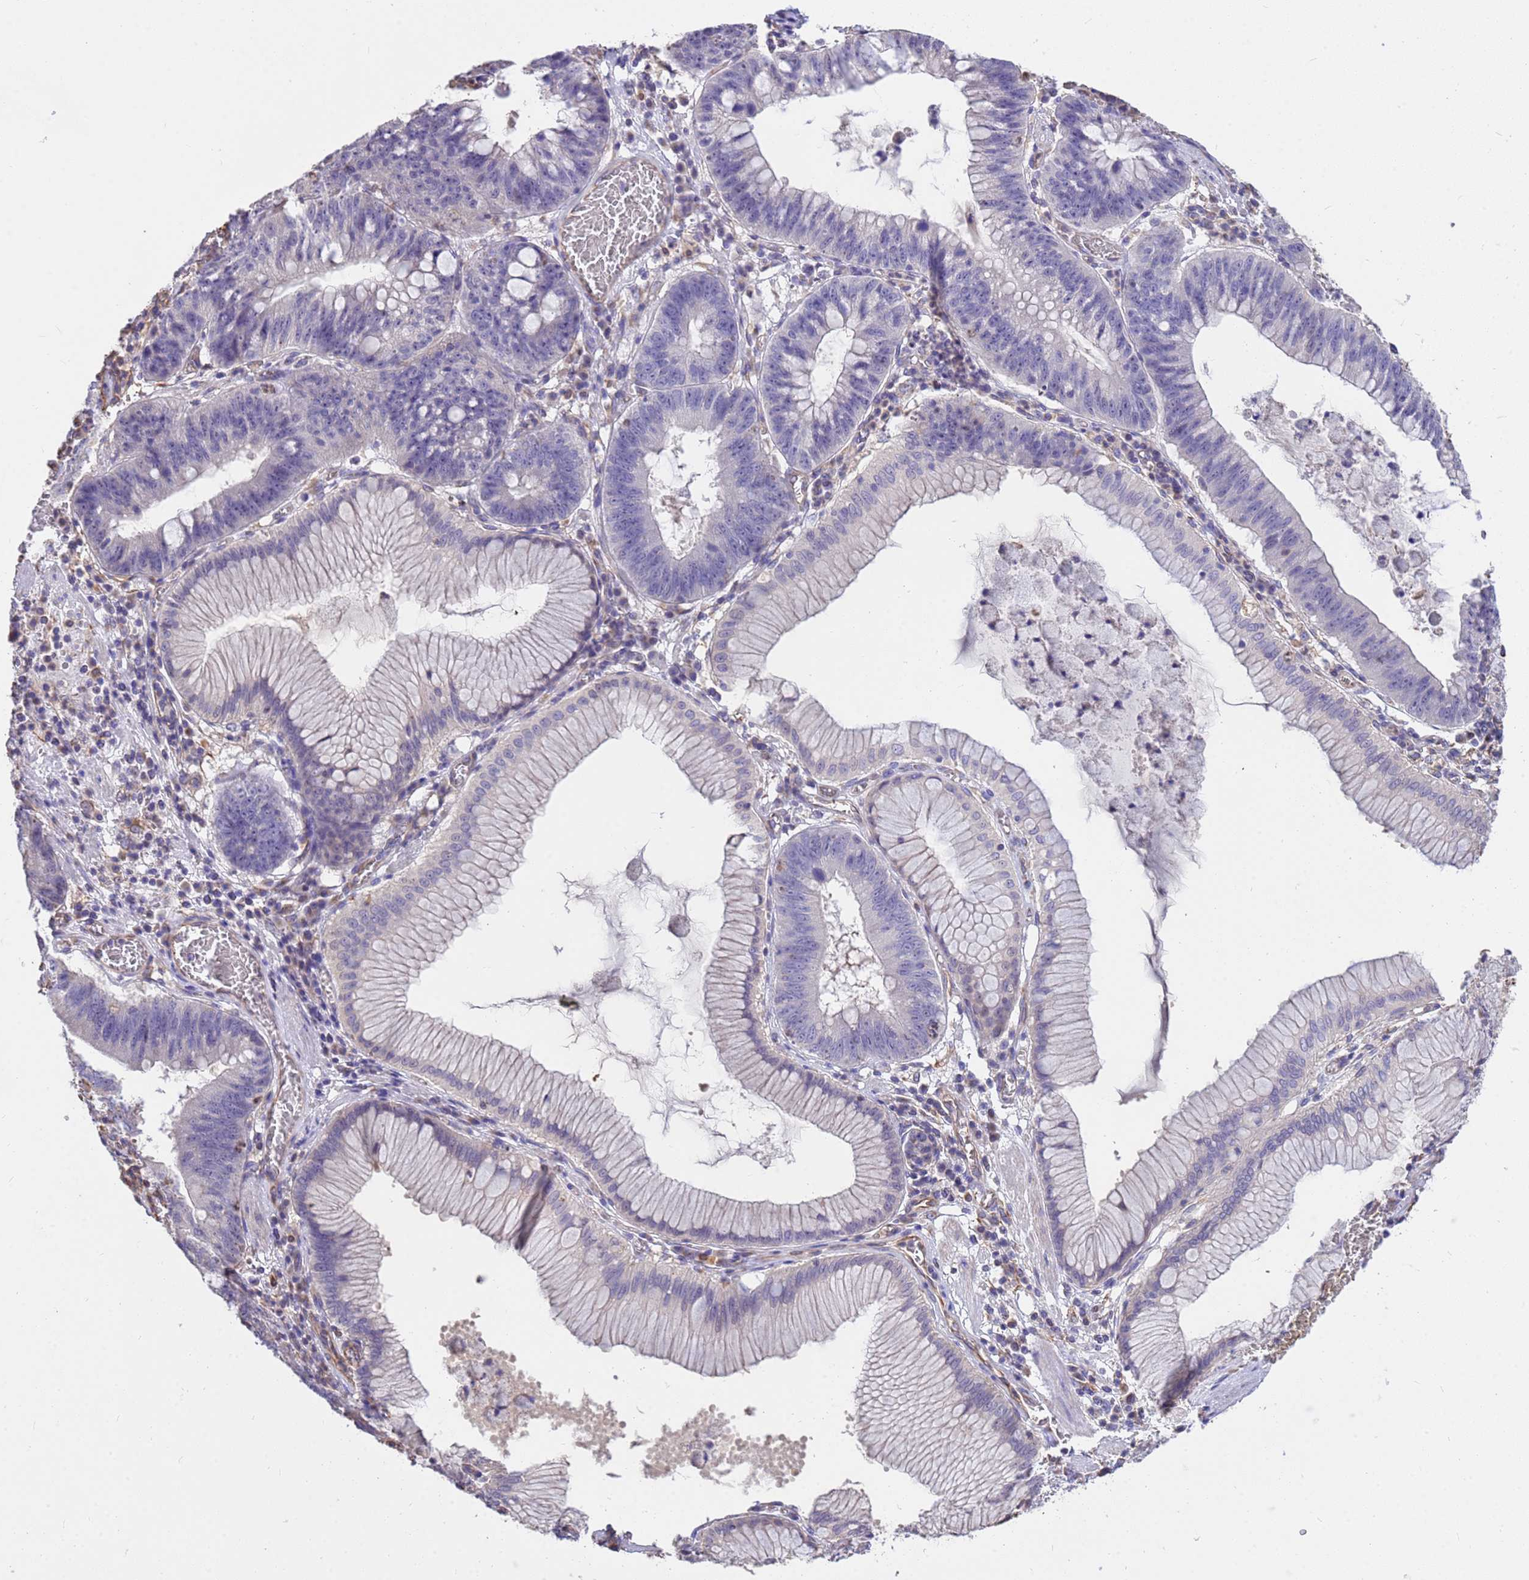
{"staining": {"intensity": "negative", "quantity": "none", "location": "none"}, "tissue": "stomach cancer", "cell_type": "Tumor cells", "image_type": "cancer", "snomed": [{"axis": "morphology", "description": "Adenocarcinoma, NOS"}, {"axis": "topography", "description": "Stomach"}], "caption": "Tumor cells are negative for protein expression in human stomach cancer.", "gene": "TCEAL3", "patient": {"sex": "male", "age": 59}}